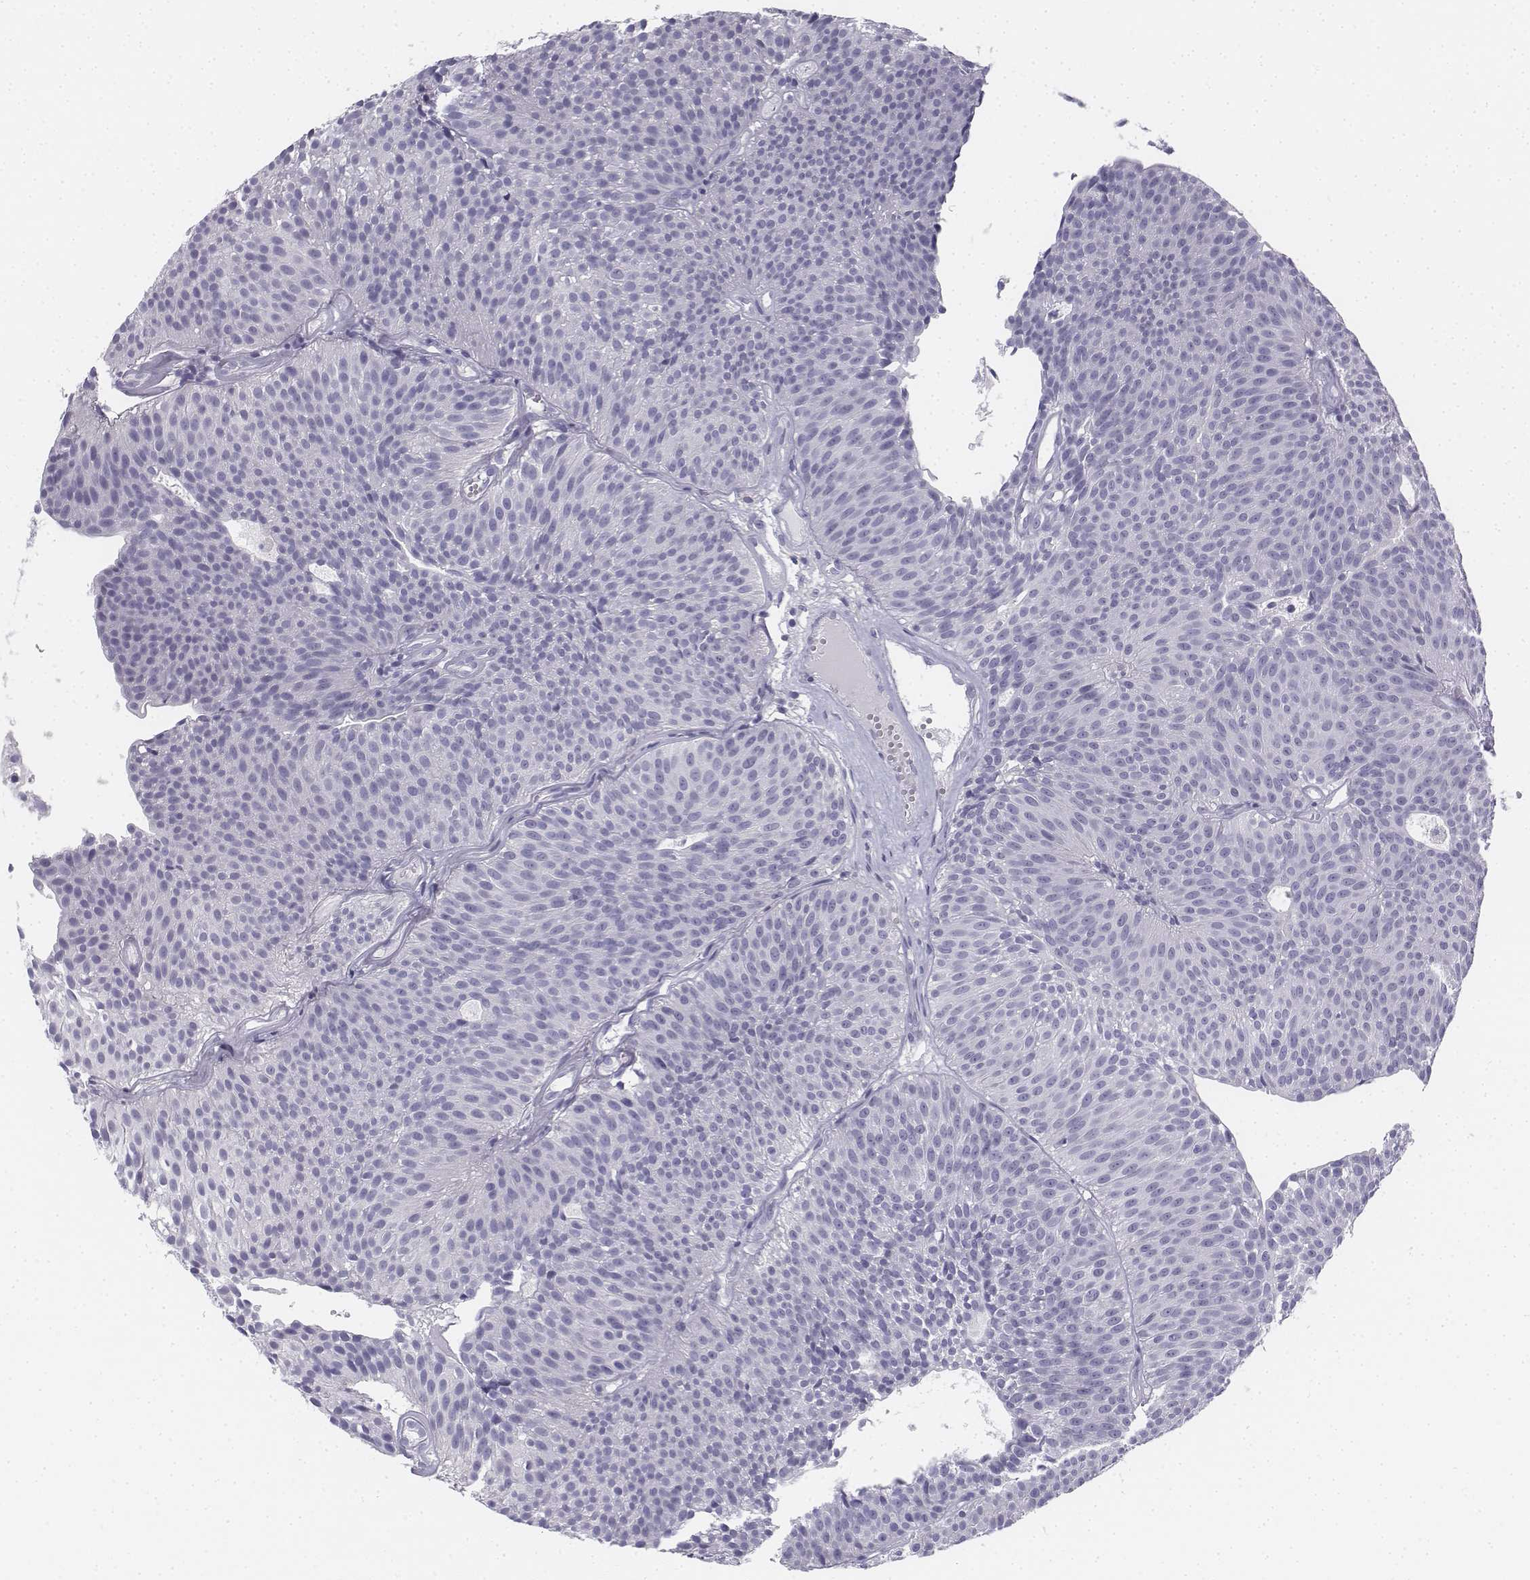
{"staining": {"intensity": "negative", "quantity": "none", "location": "none"}, "tissue": "urothelial cancer", "cell_type": "Tumor cells", "image_type": "cancer", "snomed": [{"axis": "morphology", "description": "Urothelial carcinoma, Low grade"}, {"axis": "topography", "description": "Urinary bladder"}], "caption": "Immunohistochemistry of low-grade urothelial carcinoma displays no staining in tumor cells.", "gene": "TH", "patient": {"sex": "male", "age": 63}}